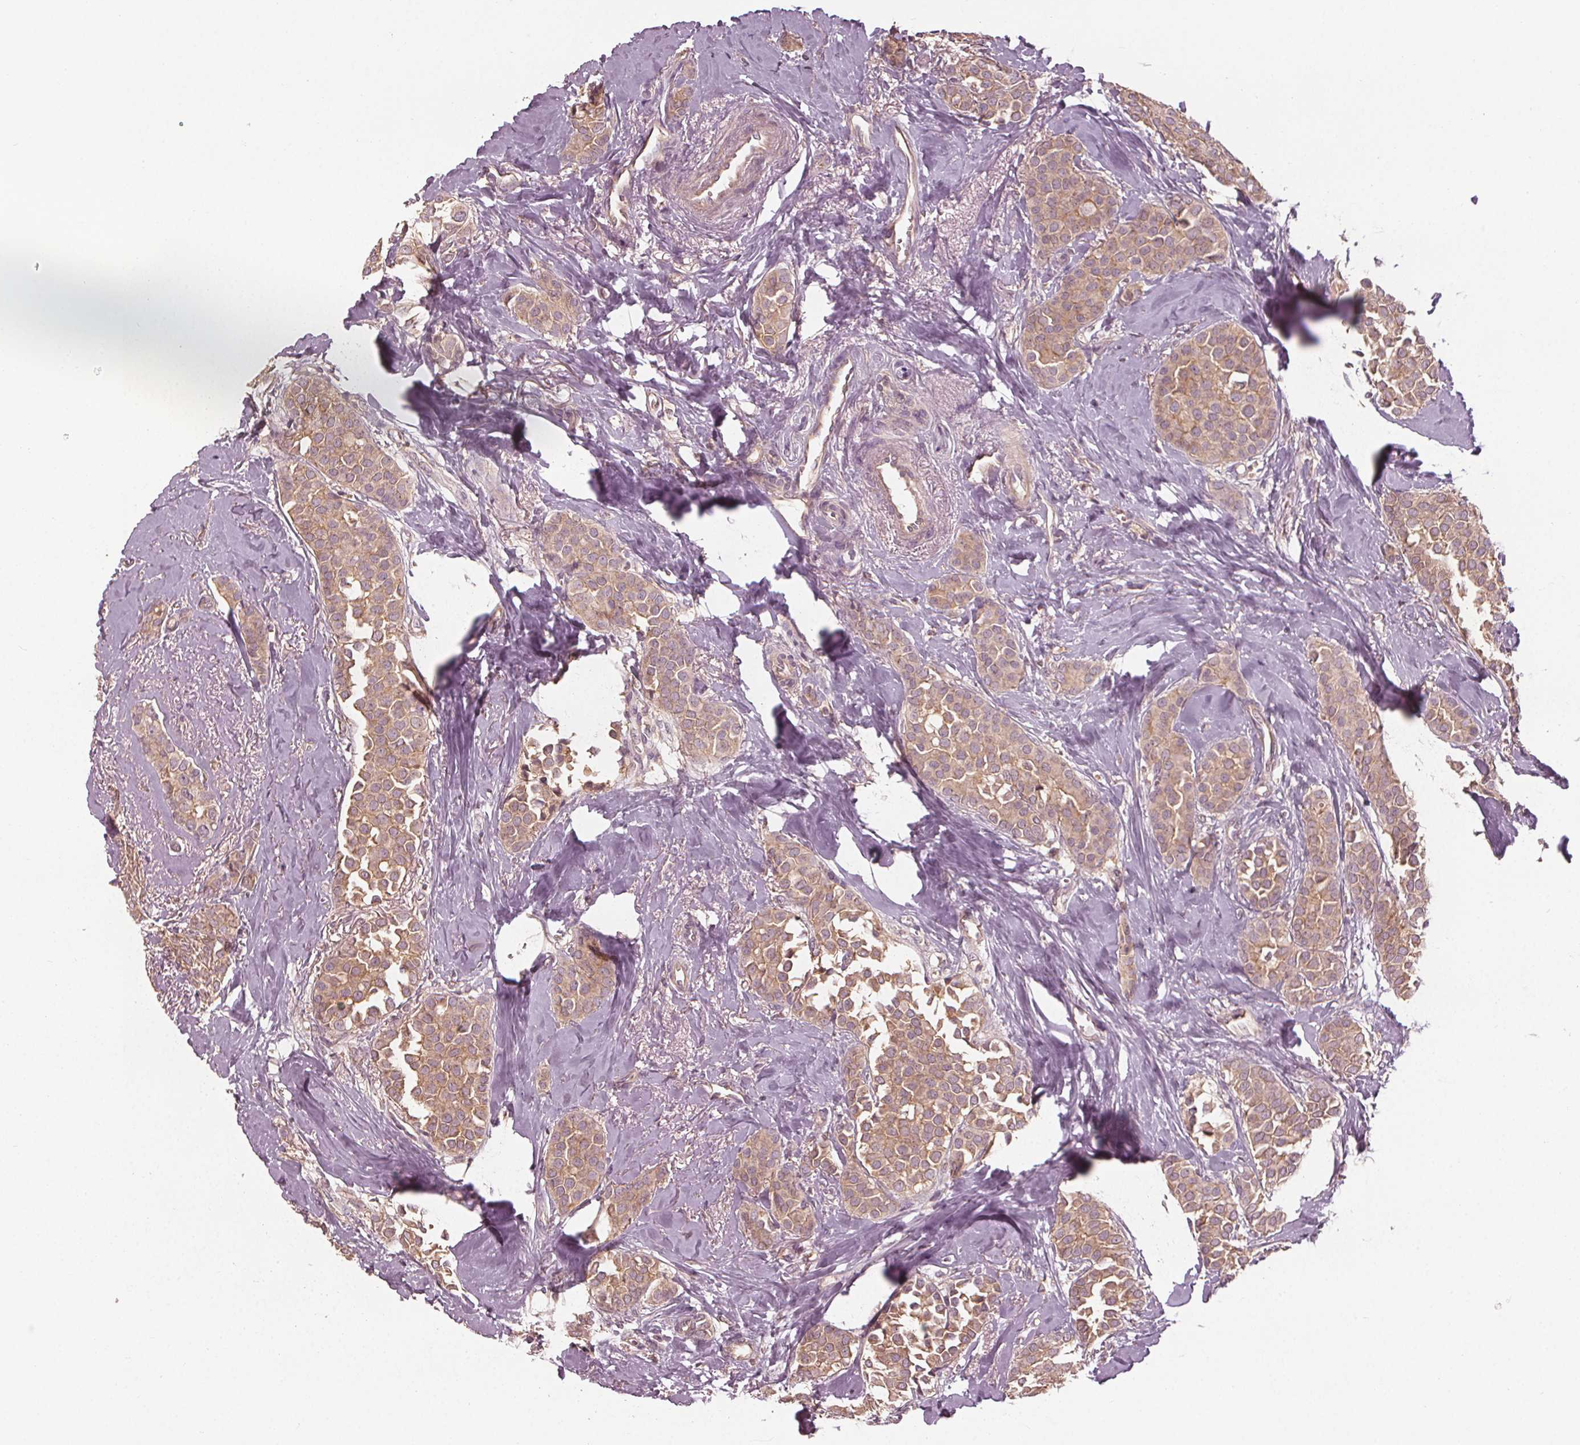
{"staining": {"intensity": "moderate", "quantity": ">75%", "location": "cytoplasmic/membranous"}, "tissue": "breast cancer", "cell_type": "Tumor cells", "image_type": "cancer", "snomed": [{"axis": "morphology", "description": "Duct carcinoma"}, {"axis": "topography", "description": "Breast"}], "caption": "Immunohistochemical staining of invasive ductal carcinoma (breast) demonstrates medium levels of moderate cytoplasmic/membranous expression in approximately >75% of tumor cells. (brown staining indicates protein expression, while blue staining denotes nuclei).", "gene": "GNB2", "patient": {"sex": "female", "age": 79}}